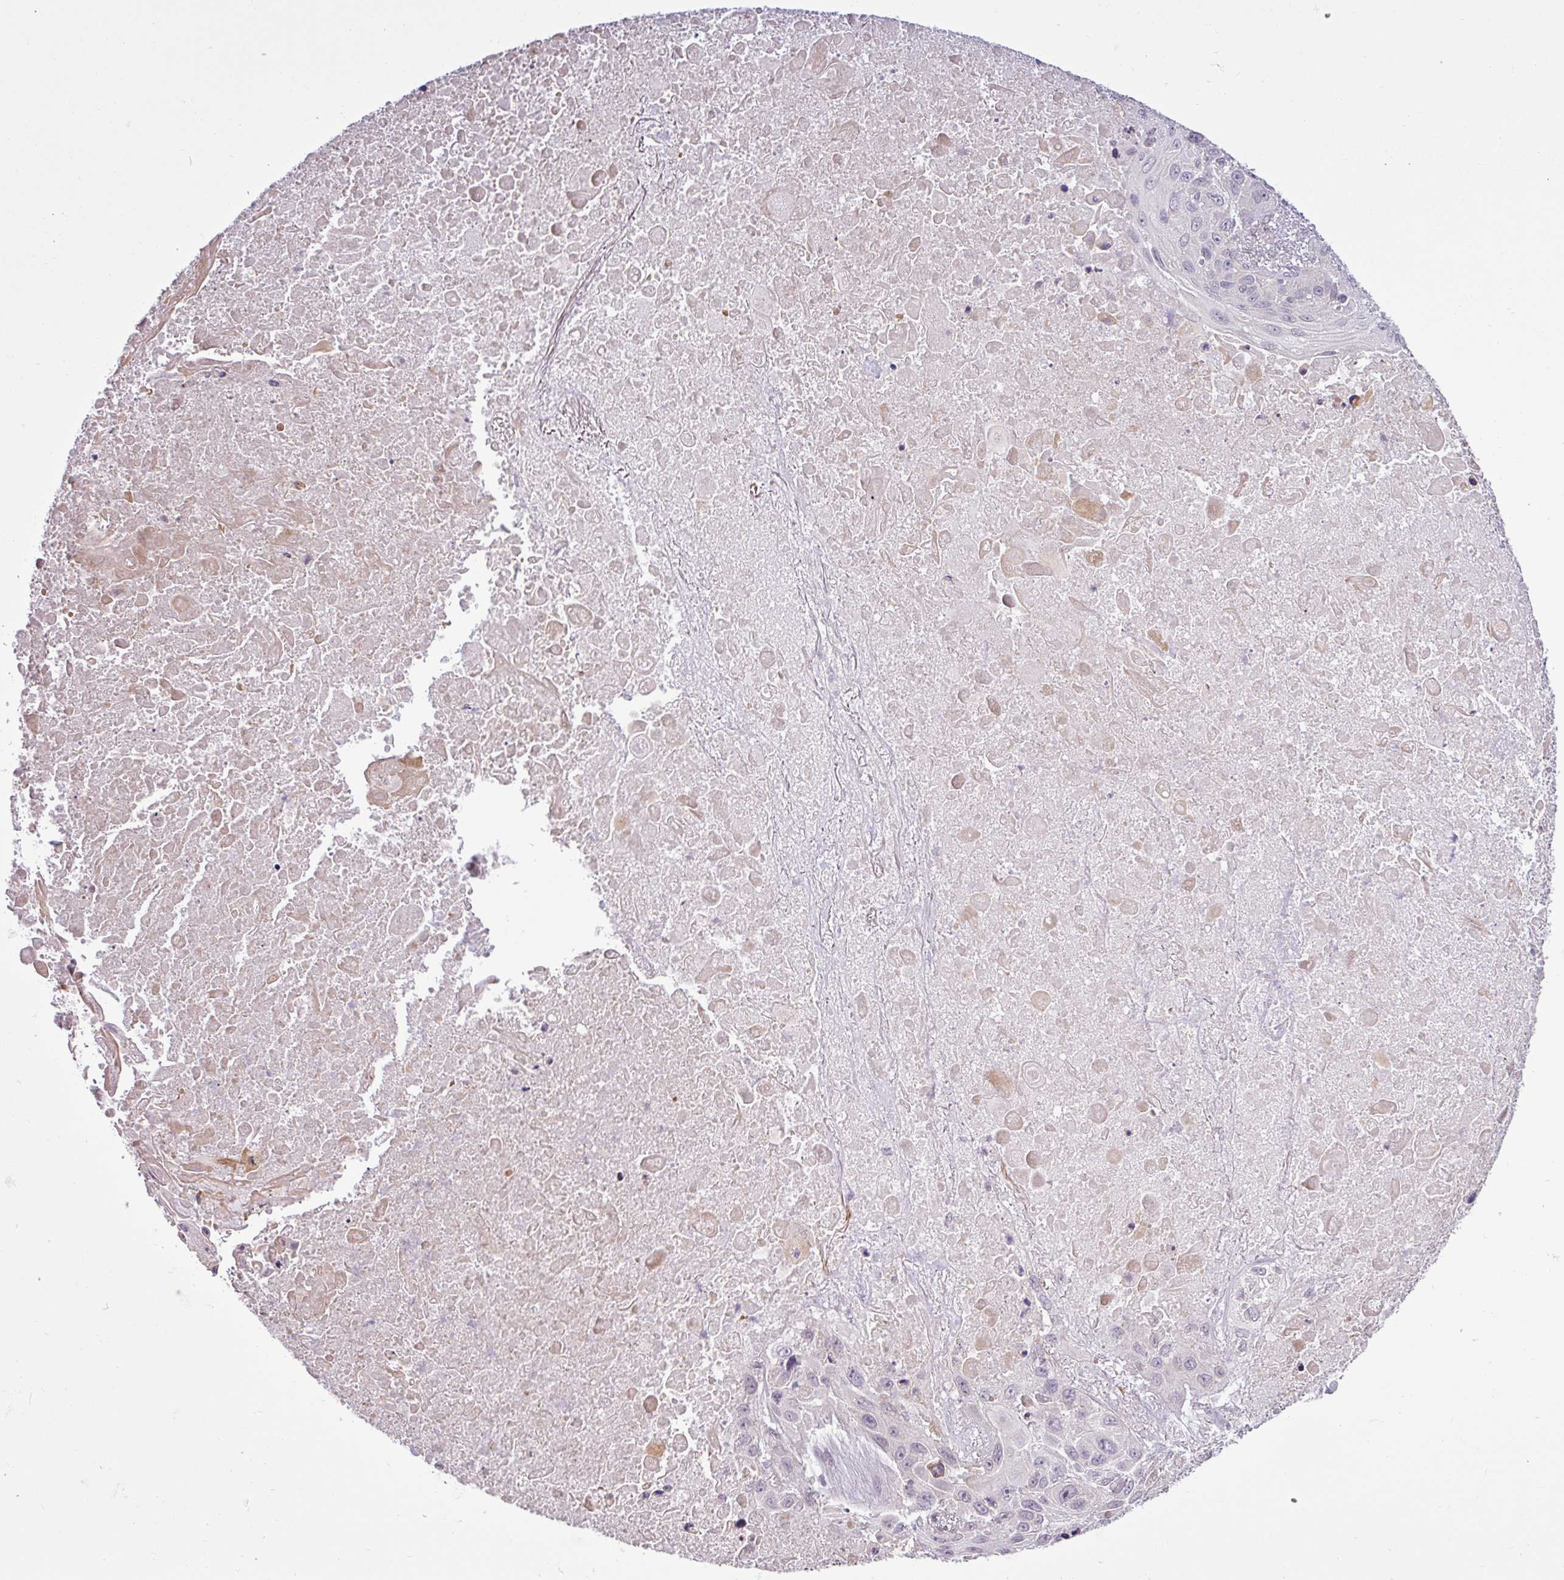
{"staining": {"intensity": "negative", "quantity": "none", "location": "none"}, "tissue": "lung cancer", "cell_type": "Tumor cells", "image_type": "cancer", "snomed": [{"axis": "morphology", "description": "Squamous cell carcinoma, NOS"}, {"axis": "topography", "description": "Lung"}], "caption": "Immunohistochemistry image of neoplastic tissue: lung cancer (squamous cell carcinoma) stained with DAB (3,3'-diaminobenzidine) reveals no significant protein expression in tumor cells.", "gene": "GPT2", "patient": {"sex": "male", "age": 66}}